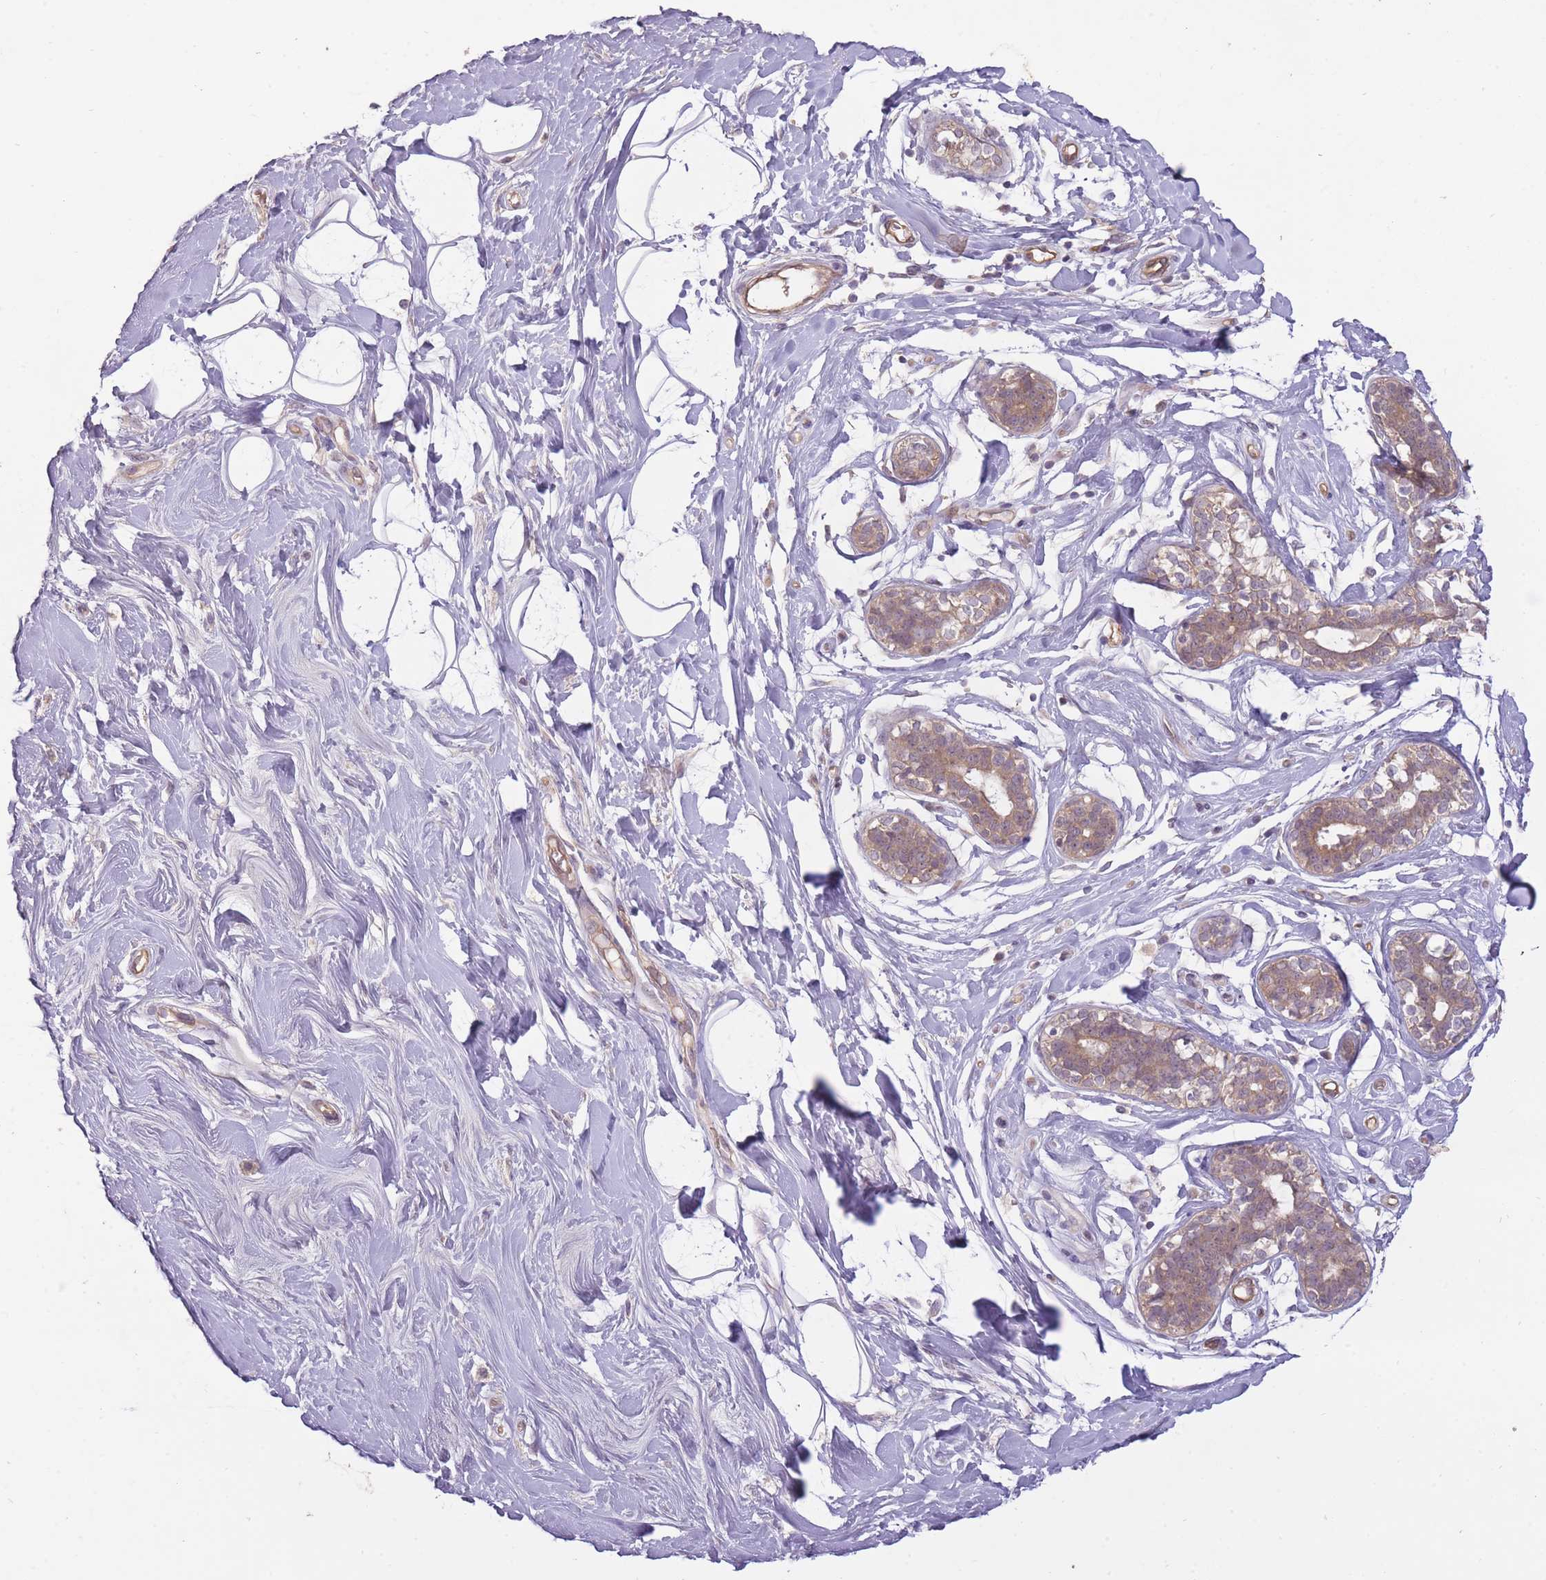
{"staining": {"intensity": "moderate", "quantity": "25%-75%", "location": "cytoplasmic/membranous"}, "tissue": "adipose tissue", "cell_type": "Adipocytes", "image_type": "normal", "snomed": [{"axis": "morphology", "description": "Normal tissue, NOS"}, {"axis": "topography", "description": "Breast"}], "caption": "Immunohistochemistry (IHC) of benign human adipose tissue reveals medium levels of moderate cytoplasmic/membranous staining in approximately 25%-75% of adipocytes. The staining was performed using DAB (3,3'-diaminobenzidine) to visualize the protein expression in brown, while the nuclei were stained in blue with hematoxylin (Magnification: 20x).", "gene": "LRATD2", "patient": {"sex": "female", "age": 26}}